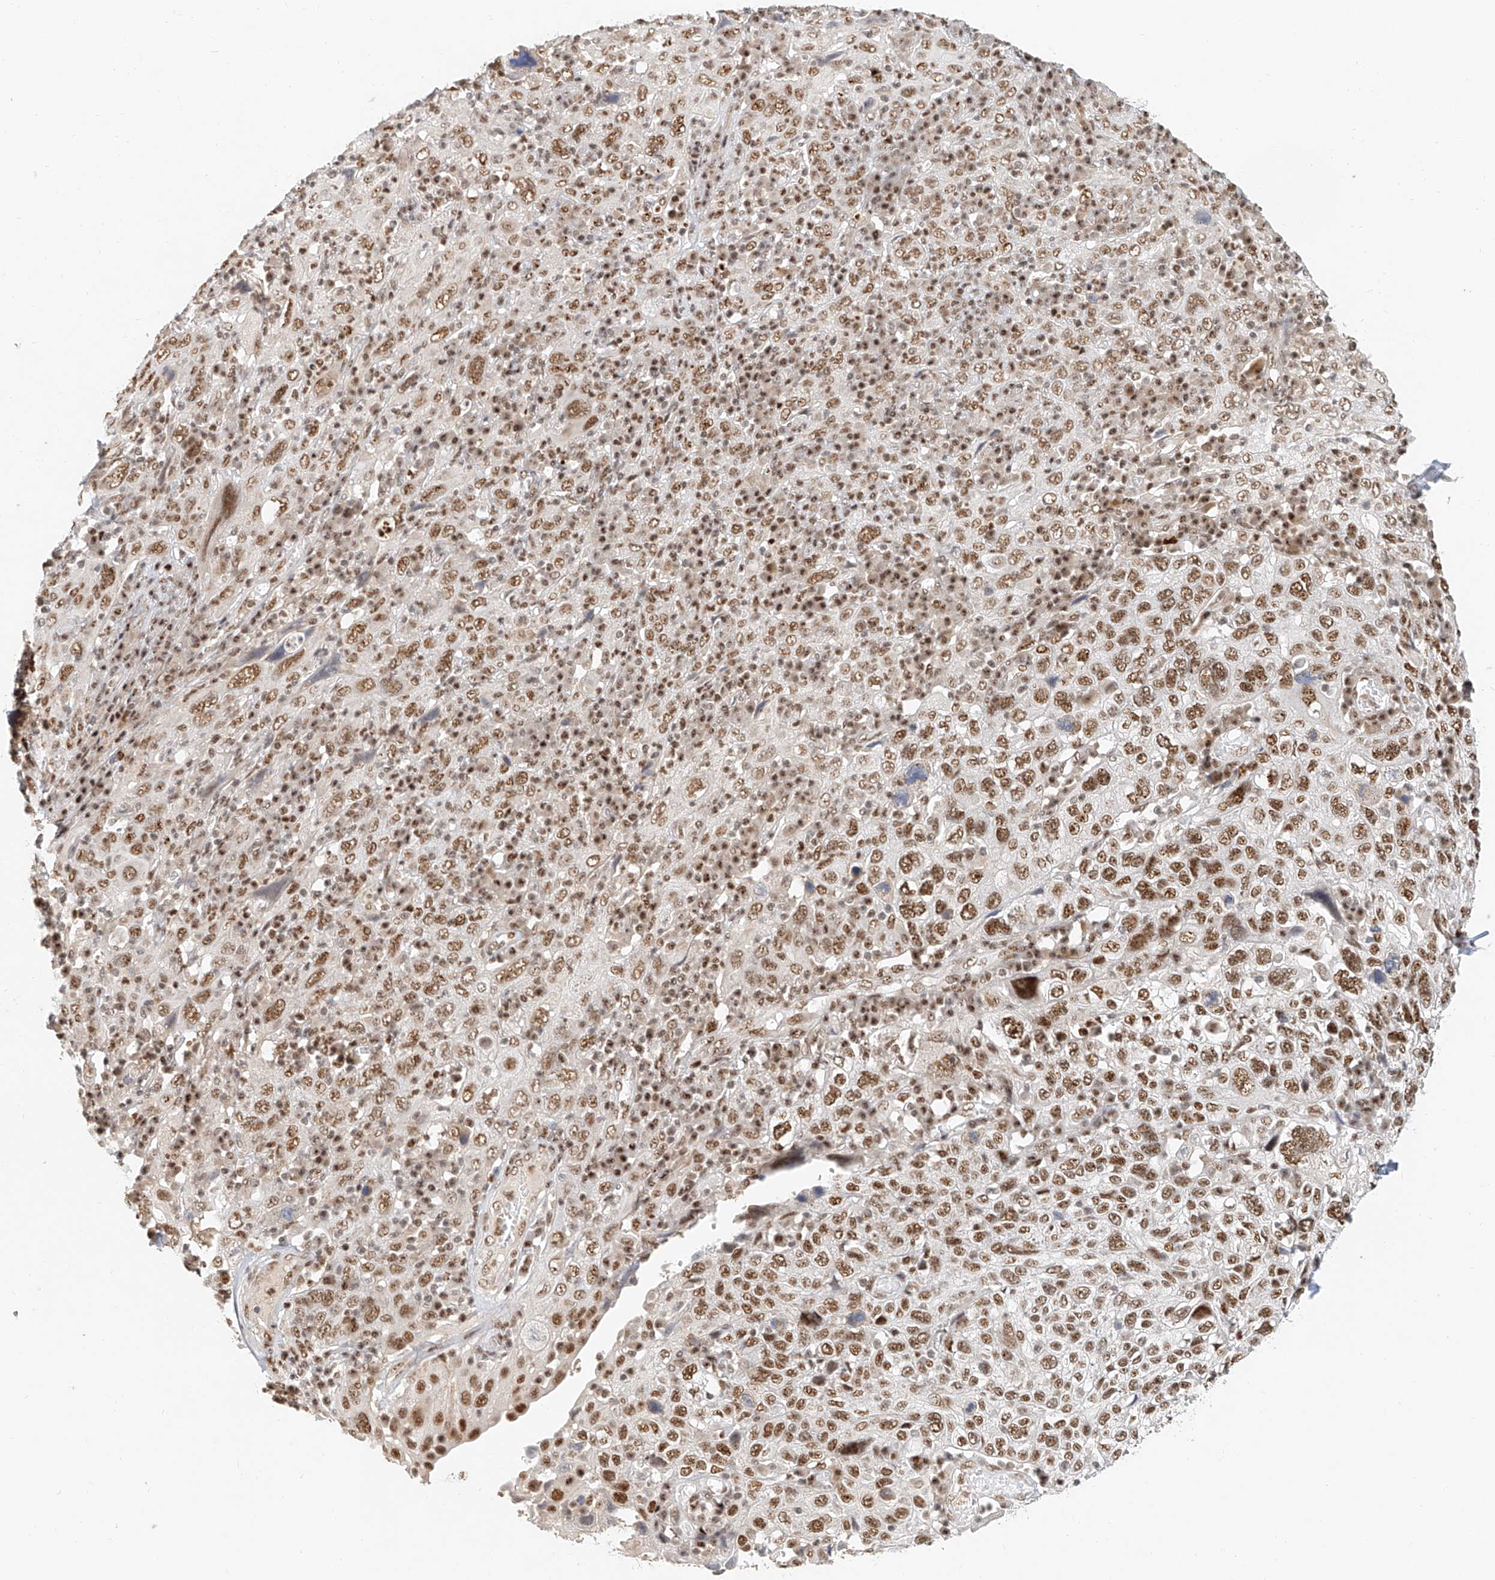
{"staining": {"intensity": "moderate", "quantity": ">75%", "location": "nuclear"}, "tissue": "cervical cancer", "cell_type": "Tumor cells", "image_type": "cancer", "snomed": [{"axis": "morphology", "description": "Squamous cell carcinoma, NOS"}, {"axis": "topography", "description": "Cervix"}], "caption": "Cervical cancer (squamous cell carcinoma) tissue reveals moderate nuclear staining in approximately >75% of tumor cells, visualized by immunohistochemistry.", "gene": "CXorf58", "patient": {"sex": "female", "age": 46}}